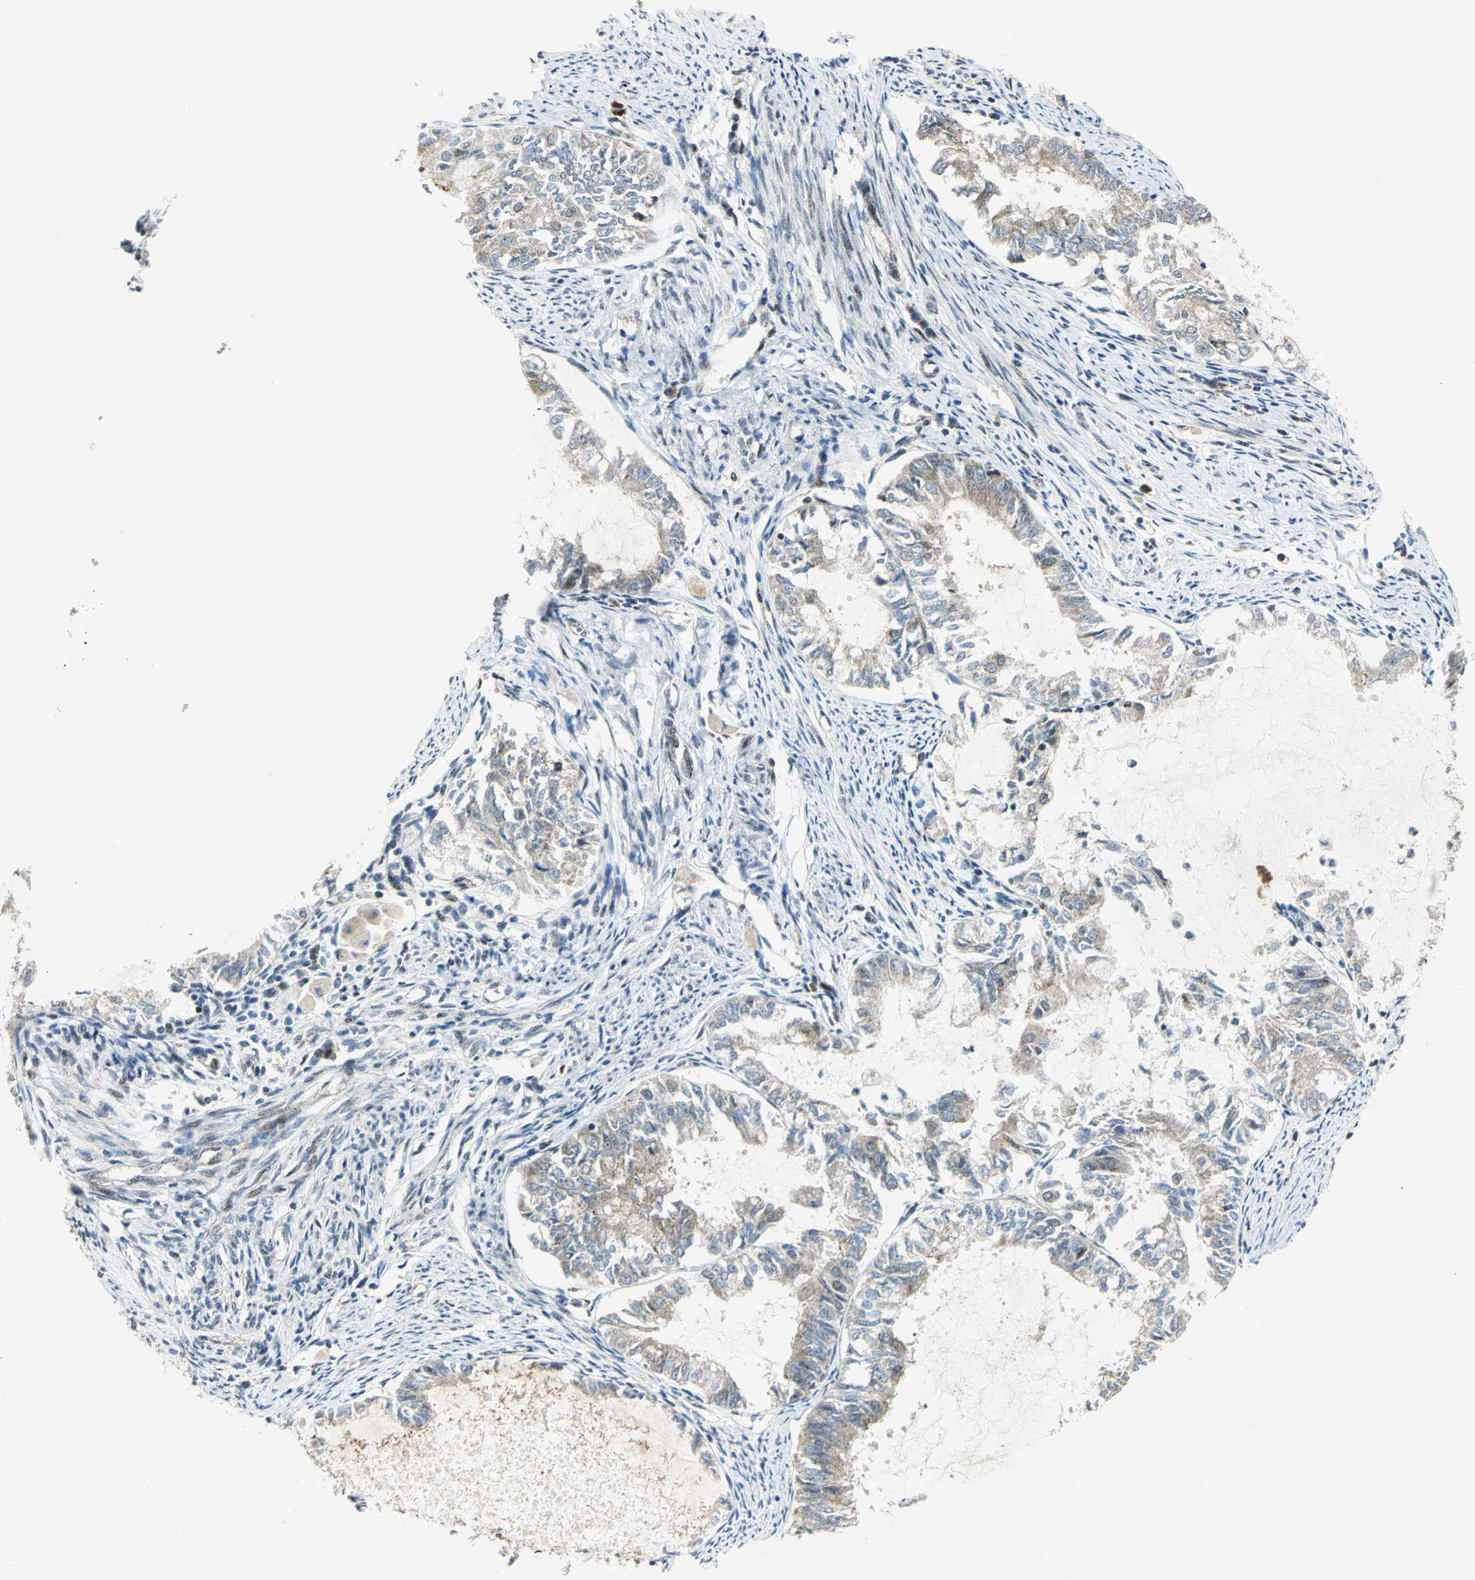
{"staining": {"intensity": "moderate", "quantity": ">75%", "location": "cytoplasmic/membranous"}, "tissue": "endometrial cancer", "cell_type": "Tumor cells", "image_type": "cancer", "snomed": [{"axis": "morphology", "description": "Adenocarcinoma, NOS"}, {"axis": "topography", "description": "Endometrium"}], "caption": "The micrograph demonstrates staining of adenocarcinoma (endometrial), revealing moderate cytoplasmic/membranous protein expression (brown color) within tumor cells.", "gene": "ATP6V1A", "patient": {"sex": "female", "age": 86}}